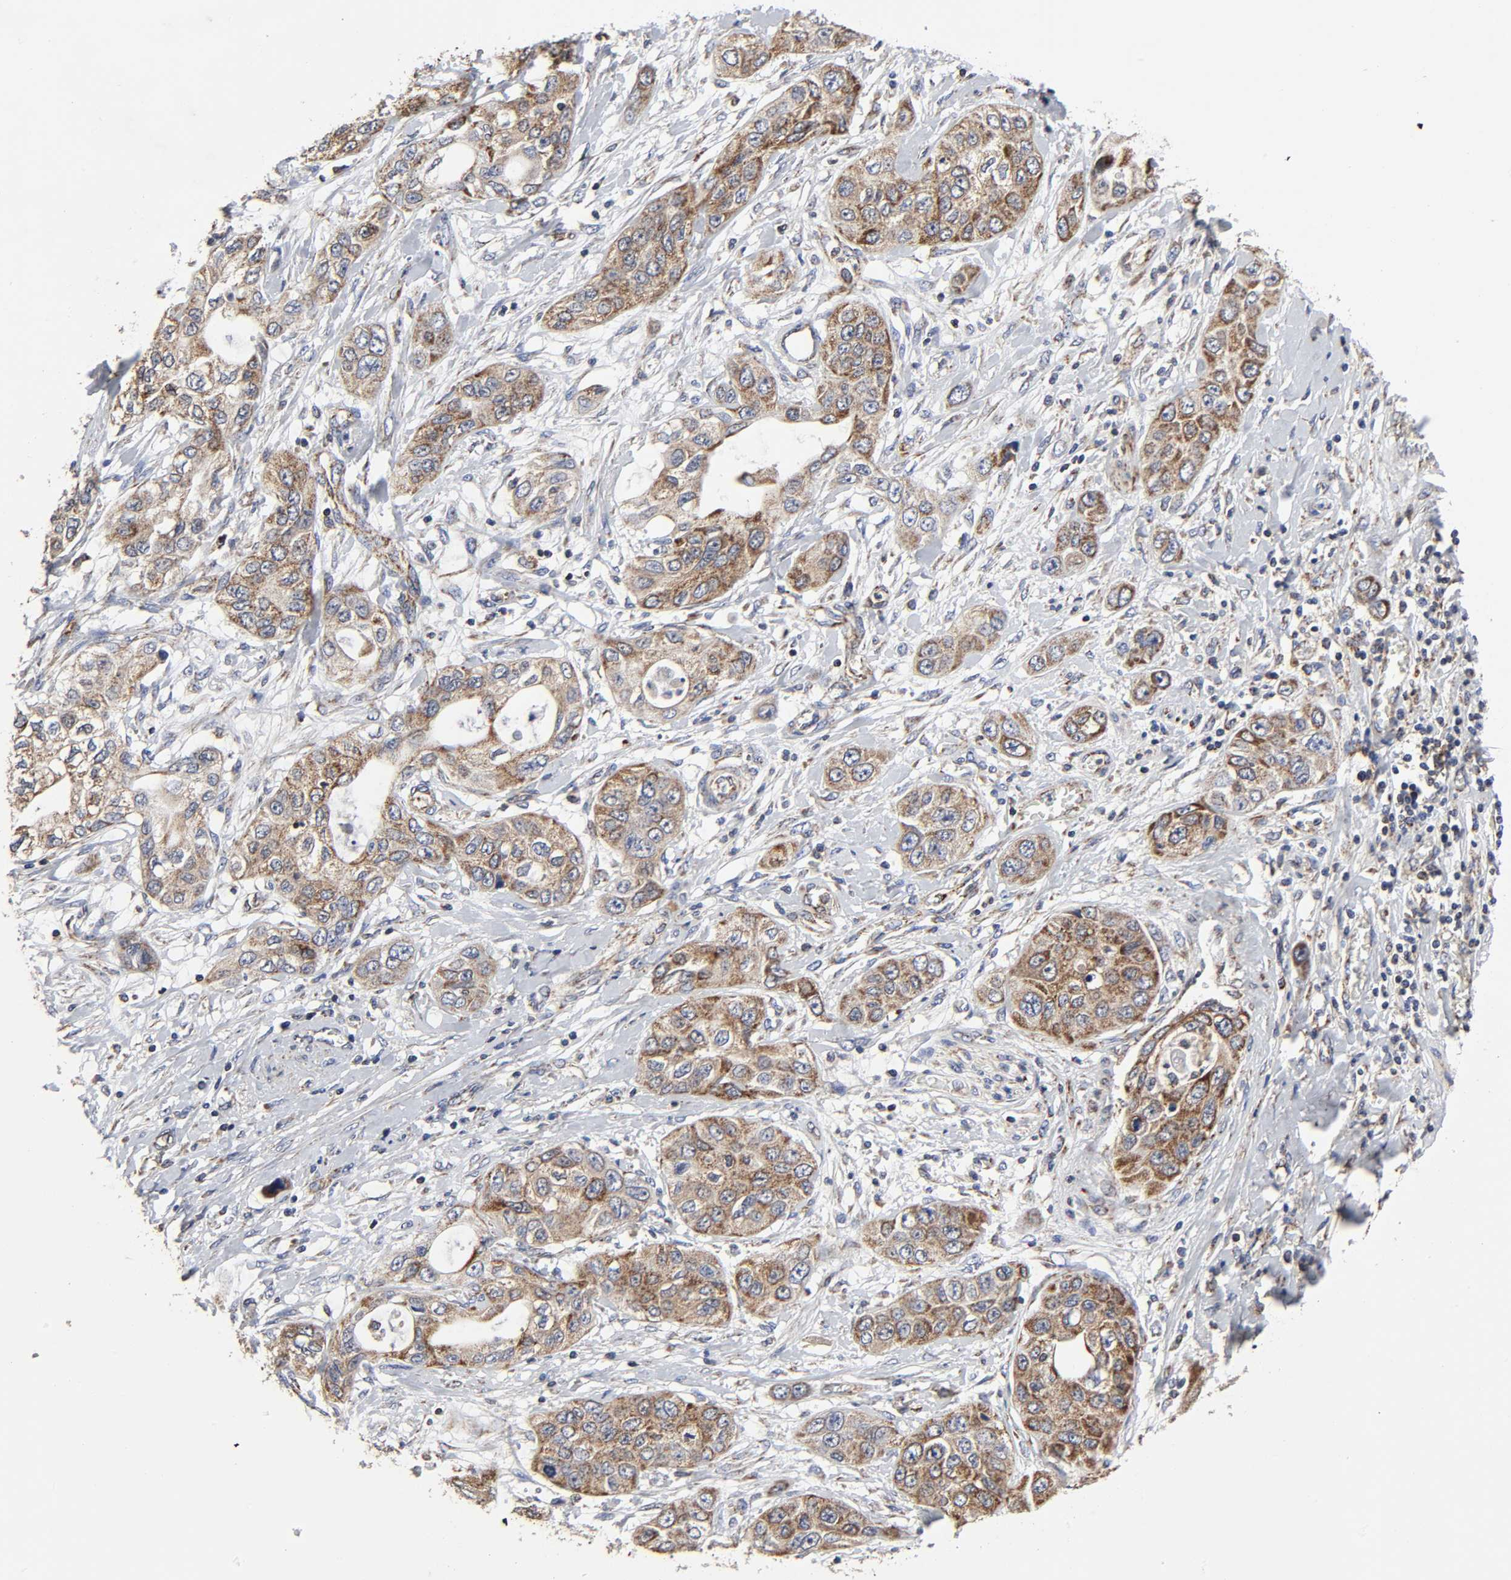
{"staining": {"intensity": "moderate", "quantity": ">75%", "location": "cytoplasmic/membranous"}, "tissue": "pancreatic cancer", "cell_type": "Tumor cells", "image_type": "cancer", "snomed": [{"axis": "morphology", "description": "Adenocarcinoma, NOS"}, {"axis": "topography", "description": "Pancreas"}], "caption": "Immunohistochemistry (IHC) photomicrograph of neoplastic tissue: pancreatic cancer stained using immunohistochemistry demonstrates medium levels of moderate protein expression localized specifically in the cytoplasmic/membranous of tumor cells, appearing as a cytoplasmic/membranous brown color.", "gene": "COX6B1", "patient": {"sex": "female", "age": 70}}